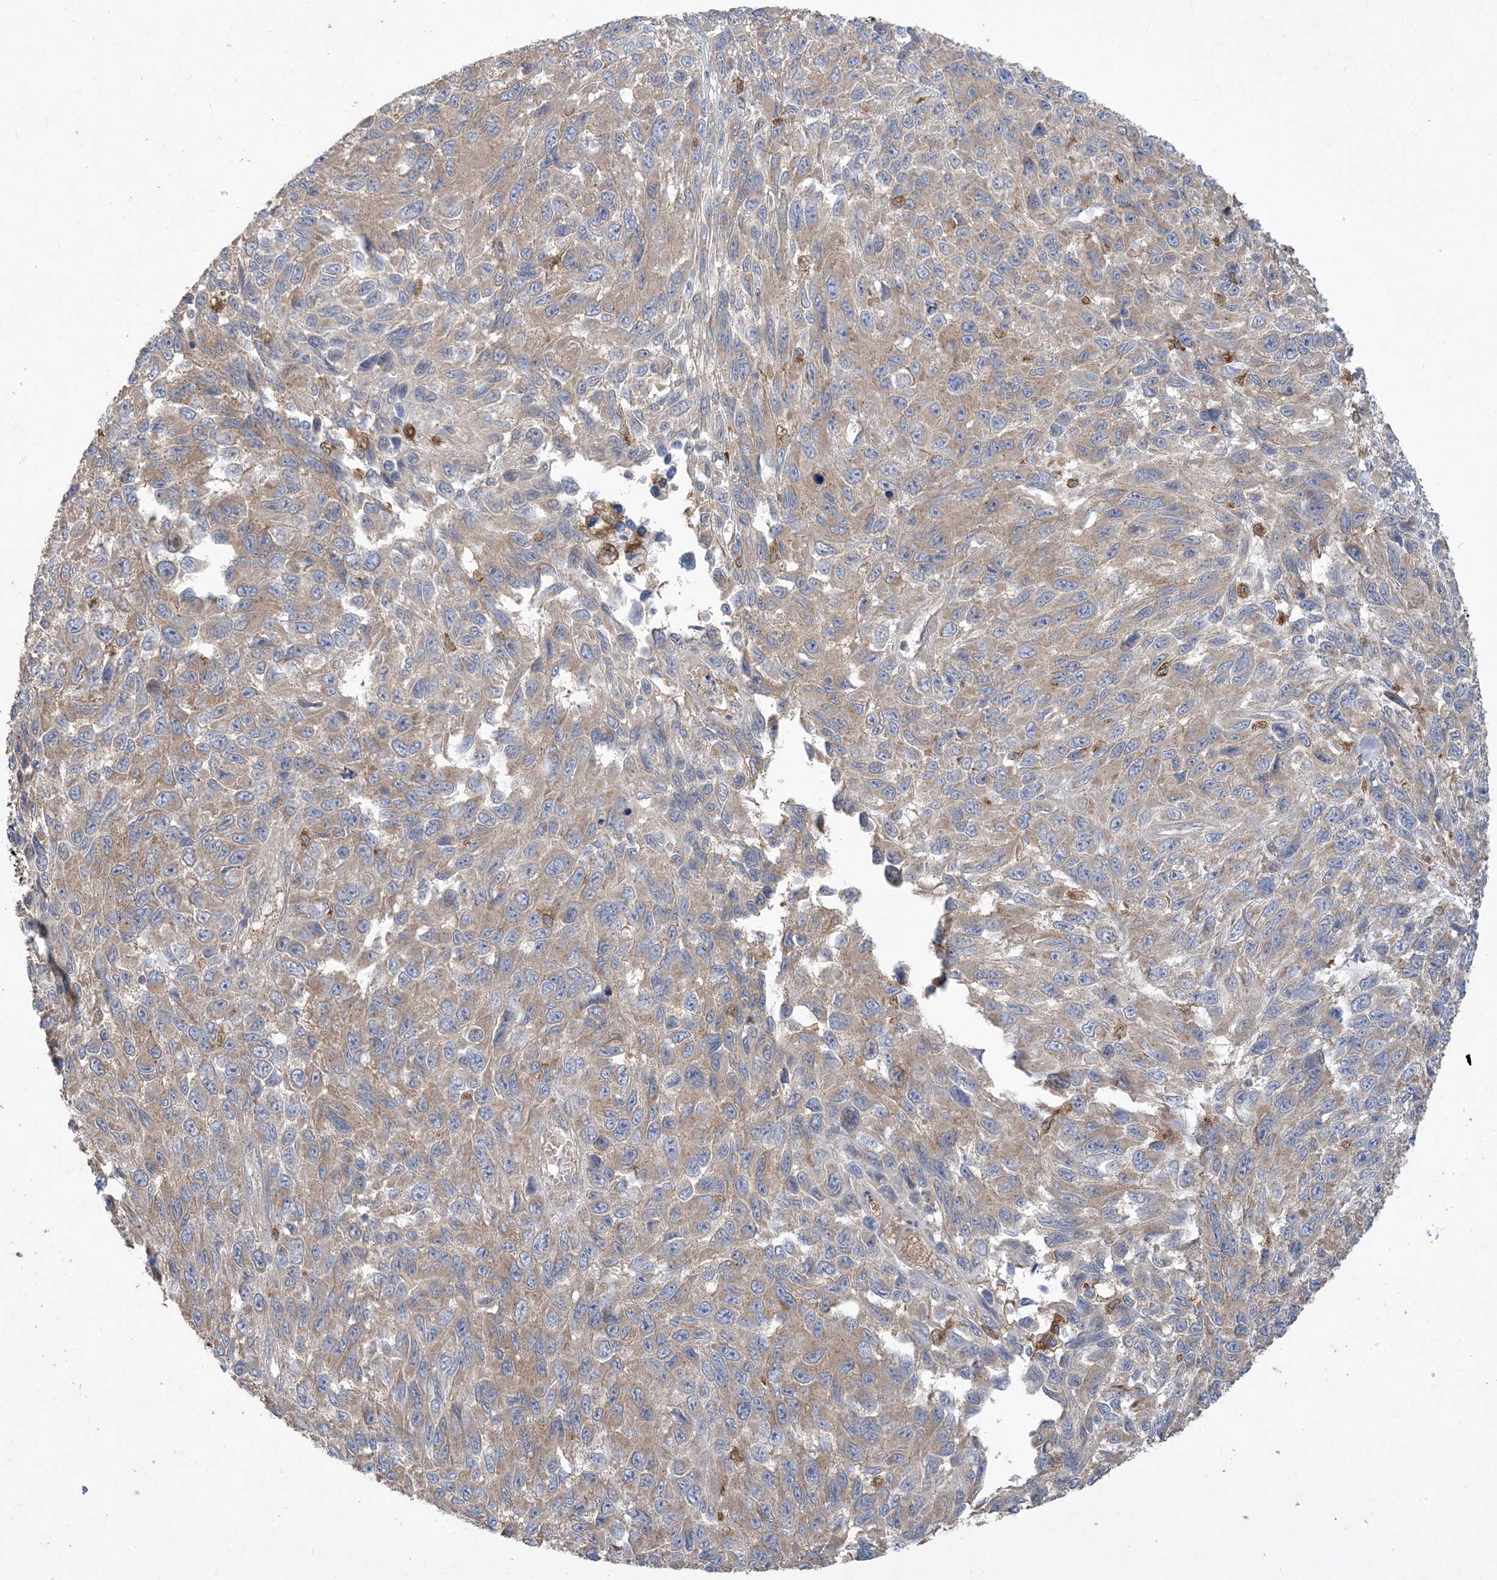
{"staining": {"intensity": "weak", "quantity": "25%-75%", "location": "cytoplasmic/membranous"}, "tissue": "melanoma", "cell_type": "Tumor cells", "image_type": "cancer", "snomed": [{"axis": "morphology", "description": "Malignant melanoma, NOS"}, {"axis": "topography", "description": "Skin"}], "caption": "Immunohistochemistry histopathology image of neoplastic tissue: melanoma stained using immunohistochemistry (IHC) exhibits low levels of weak protein expression localized specifically in the cytoplasmic/membranous of tumor cells, appearing as a cytoplasmic/membranous brown color.", "gene": "MASP2", "patient": {"sex": "female", "age": 96}}